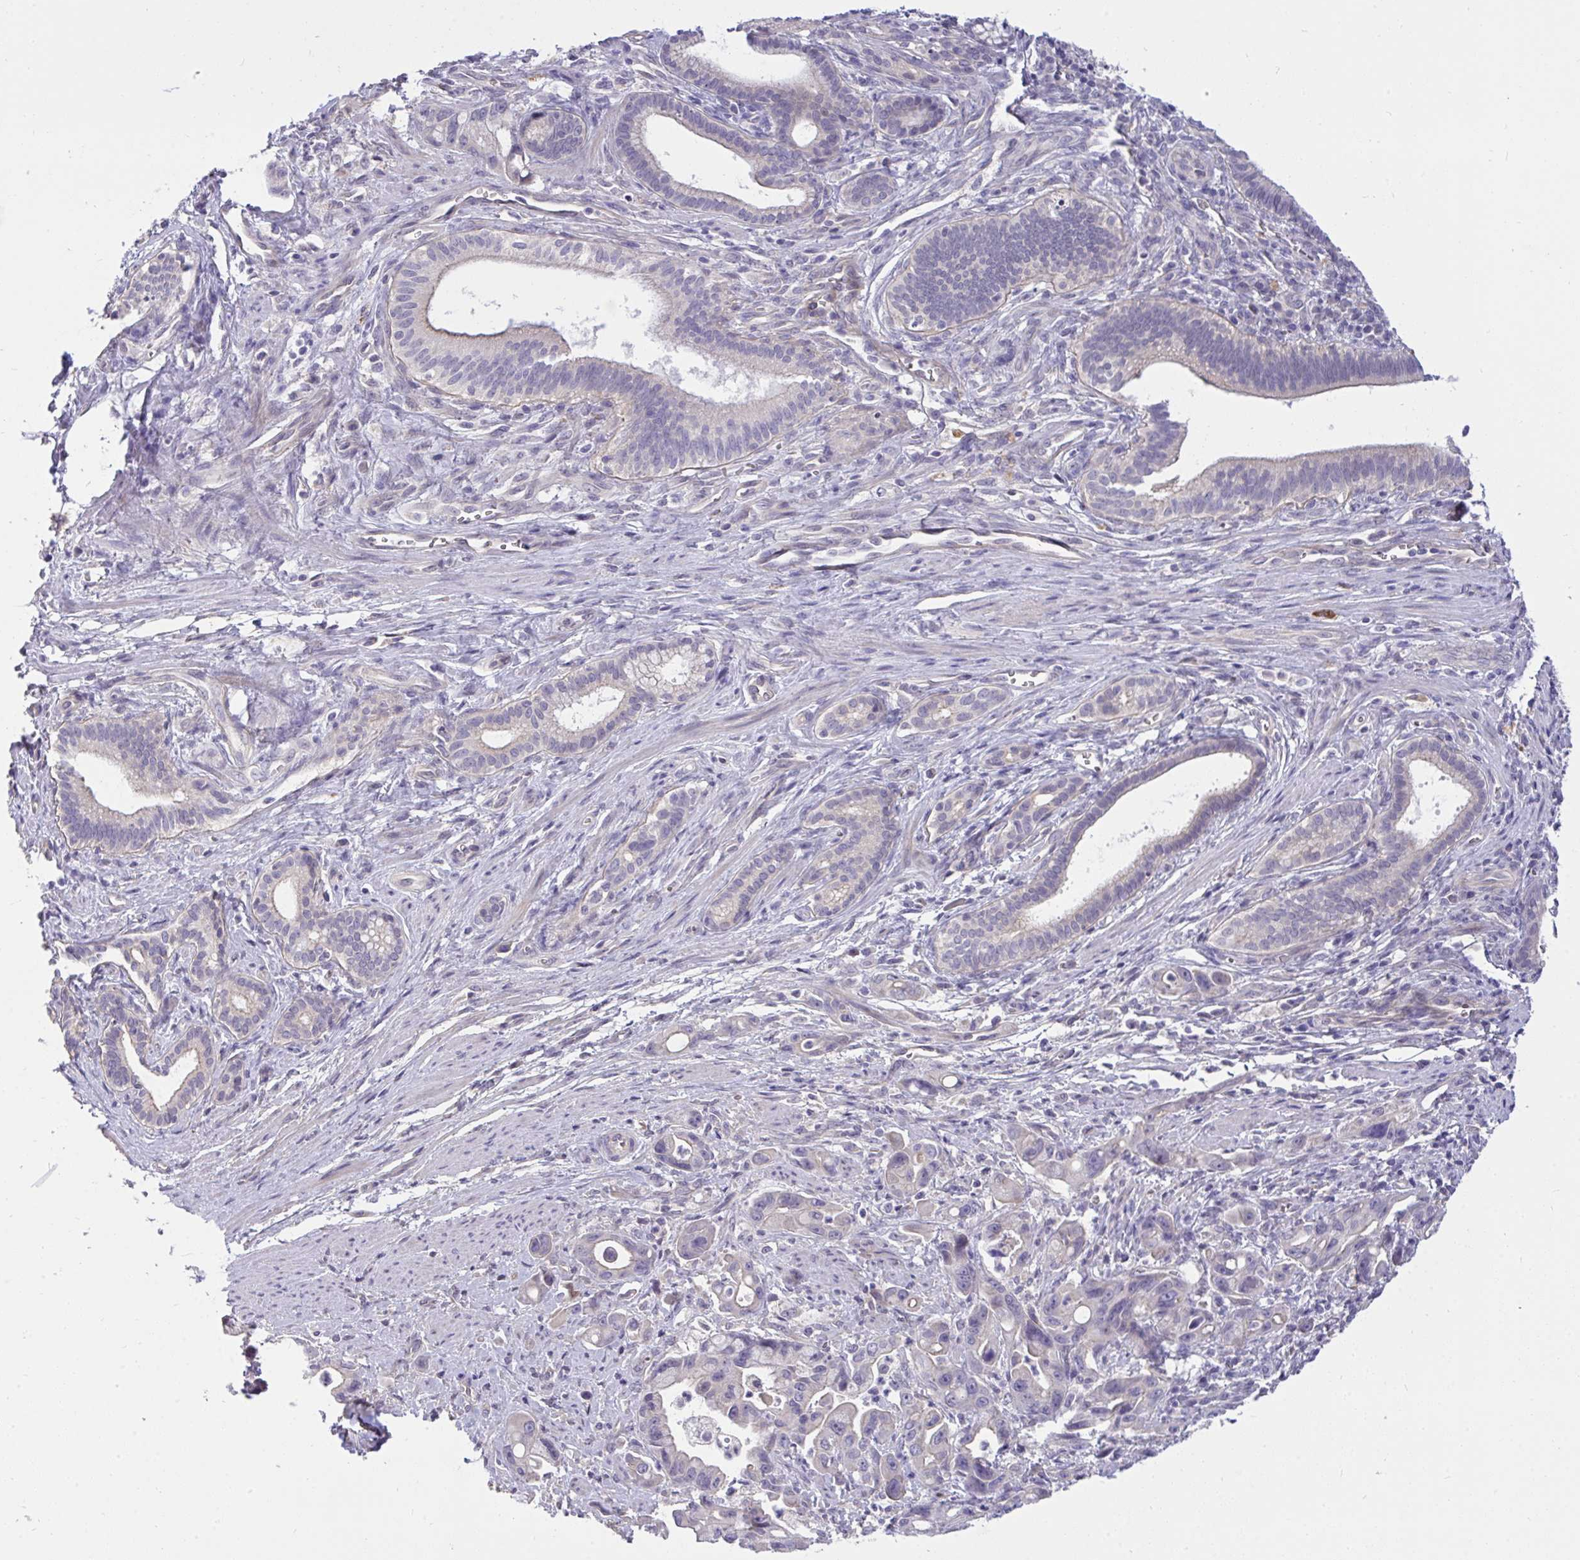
{"staining": {"intensity": "moderate", "quantity": "25%-75%", "location": "cytoplasmic/membranous"}, "tissue": "pancreatic cancer", "cell_type": "Tumor cells", "image_type": "cancer", "snomed": [{"axis": "morphology", "description": "Adenocarcinoma, NOS"}, {"axis": "topography", "description": "Pancreas"}], "caption": "Human pancreatic cancer stained with a protein marker shows moderate staining in tumor cells.", "gene": "C19orf54", "patient": {"sex": "male", "age": 68}}